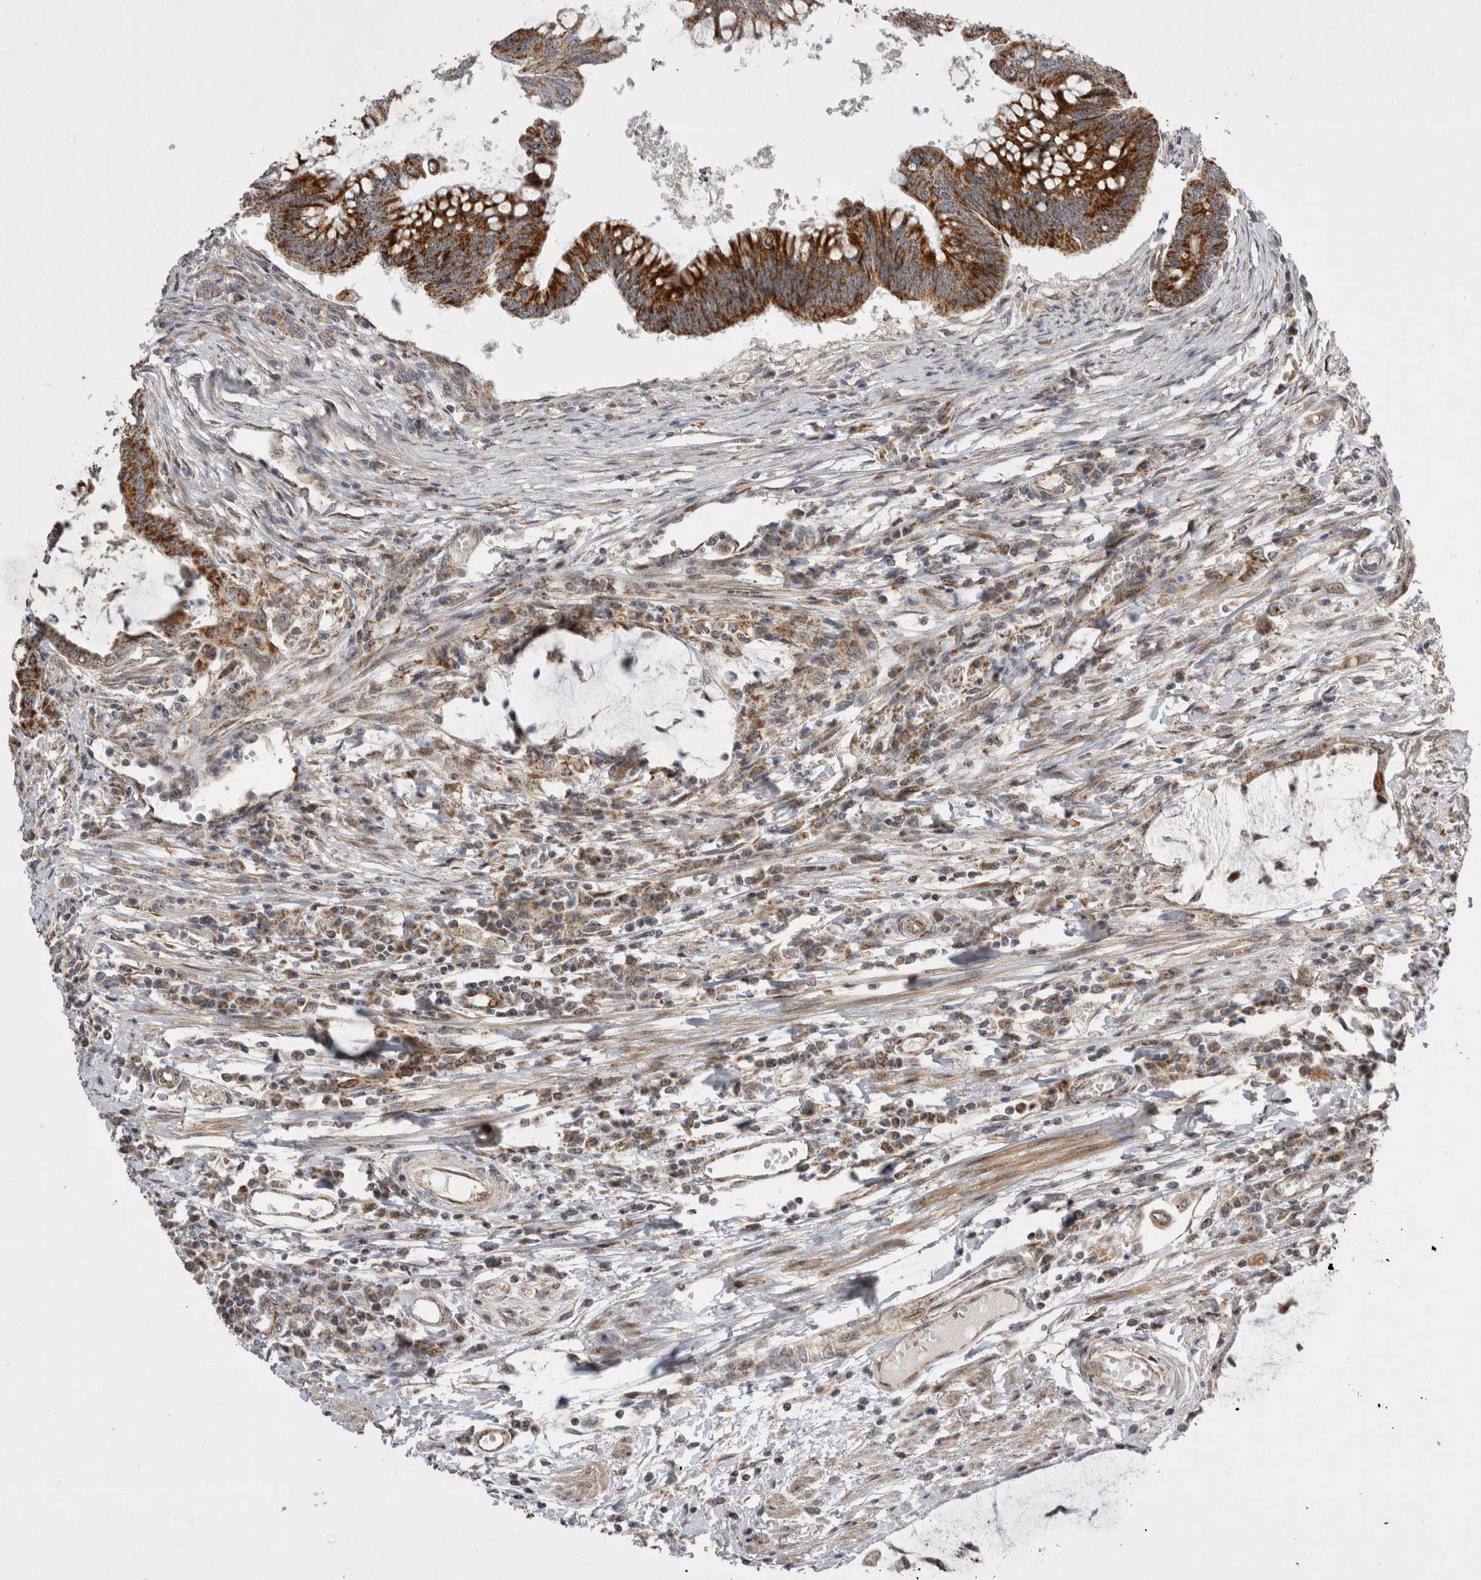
{"staining": {"intensity": "strong", "quantity": ">75%", "location": "cytoplasmic/membranous"}, "tissue": "colorectal cancer", "cell_type": "Tumor cells", "image_type": "cancer", "snomed": [{"axis": "morphology", "description": "Adenoma, NOS"}, {"axis": "morphology", "description": "Adenocarcinoma, NOS"}, {"axis": "topography", "description": "Colon"}], "caption": "Colorectal adenoma stained for a protein reveals strong cytoplasmic/membranous positivity in tumor cells. (brown staining indicates protein expression, while blue staining denotes nuclei).", "gene": "MRPL37", "patient": {"sex": "male", "age": 79}}